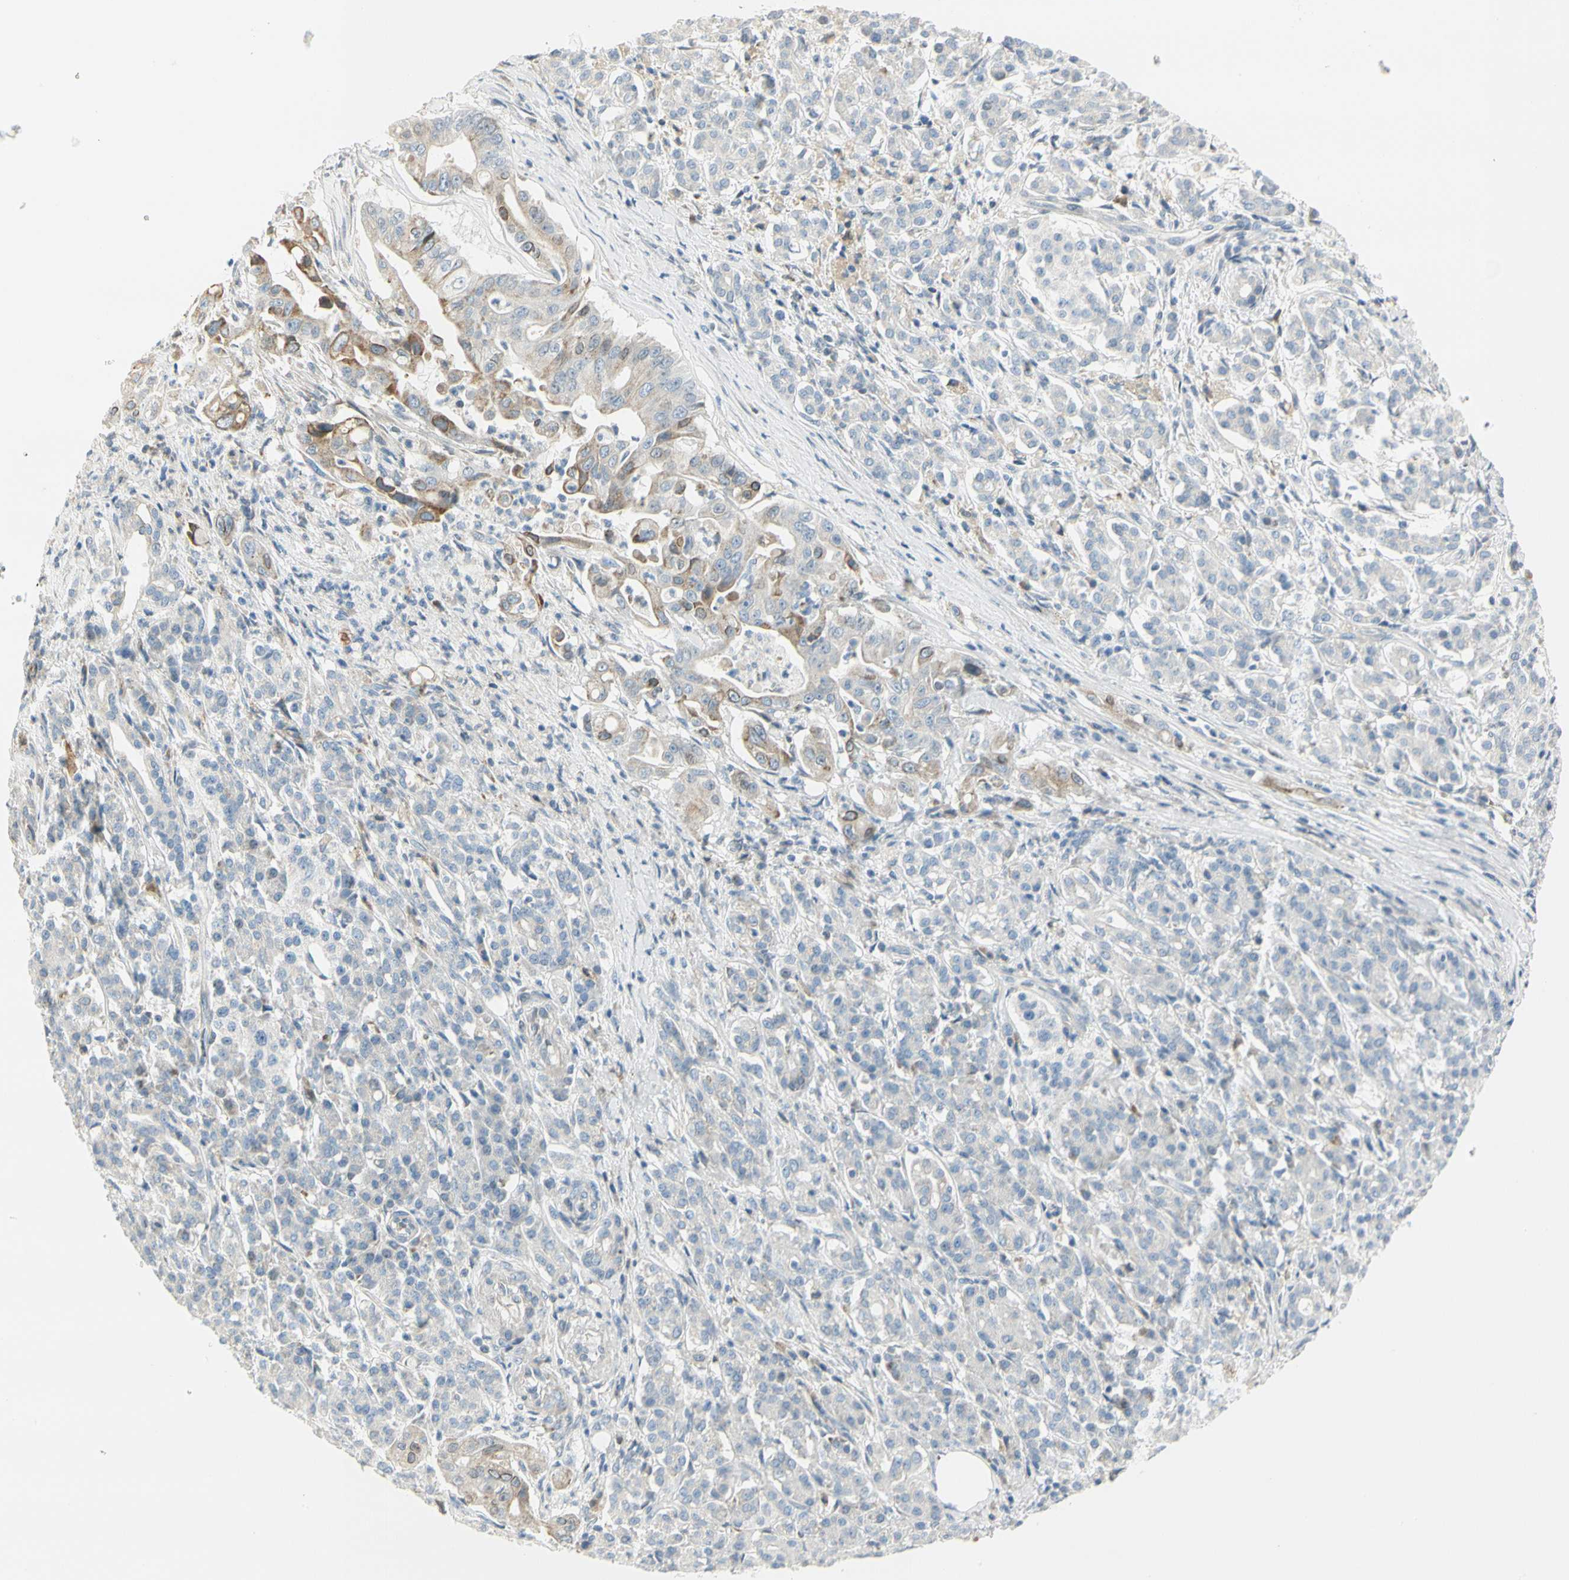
{"staining": {"intensity": "weak", "quantity": "<25%", "location": "cytoplasmic/membranous"}, "tissue": "pancreatic cancer", "cell_type": "Tumor cells", "image_type": "cancer", "snomed": [{"axis": "morphology", "description": "Normal tissue, NOS"}, {"axis": "topography", "description": "Pancreas"}], "caption": "Pancreatic cancer was stained to show a protein in brown. There is no significant staining in tumor cells. (DAB immunohistochemistry (IHC) visualized using brightfield microscopy, high magnification).", "gene": "TNFSF11", "patient": {"sex": "male", "age": 42}}